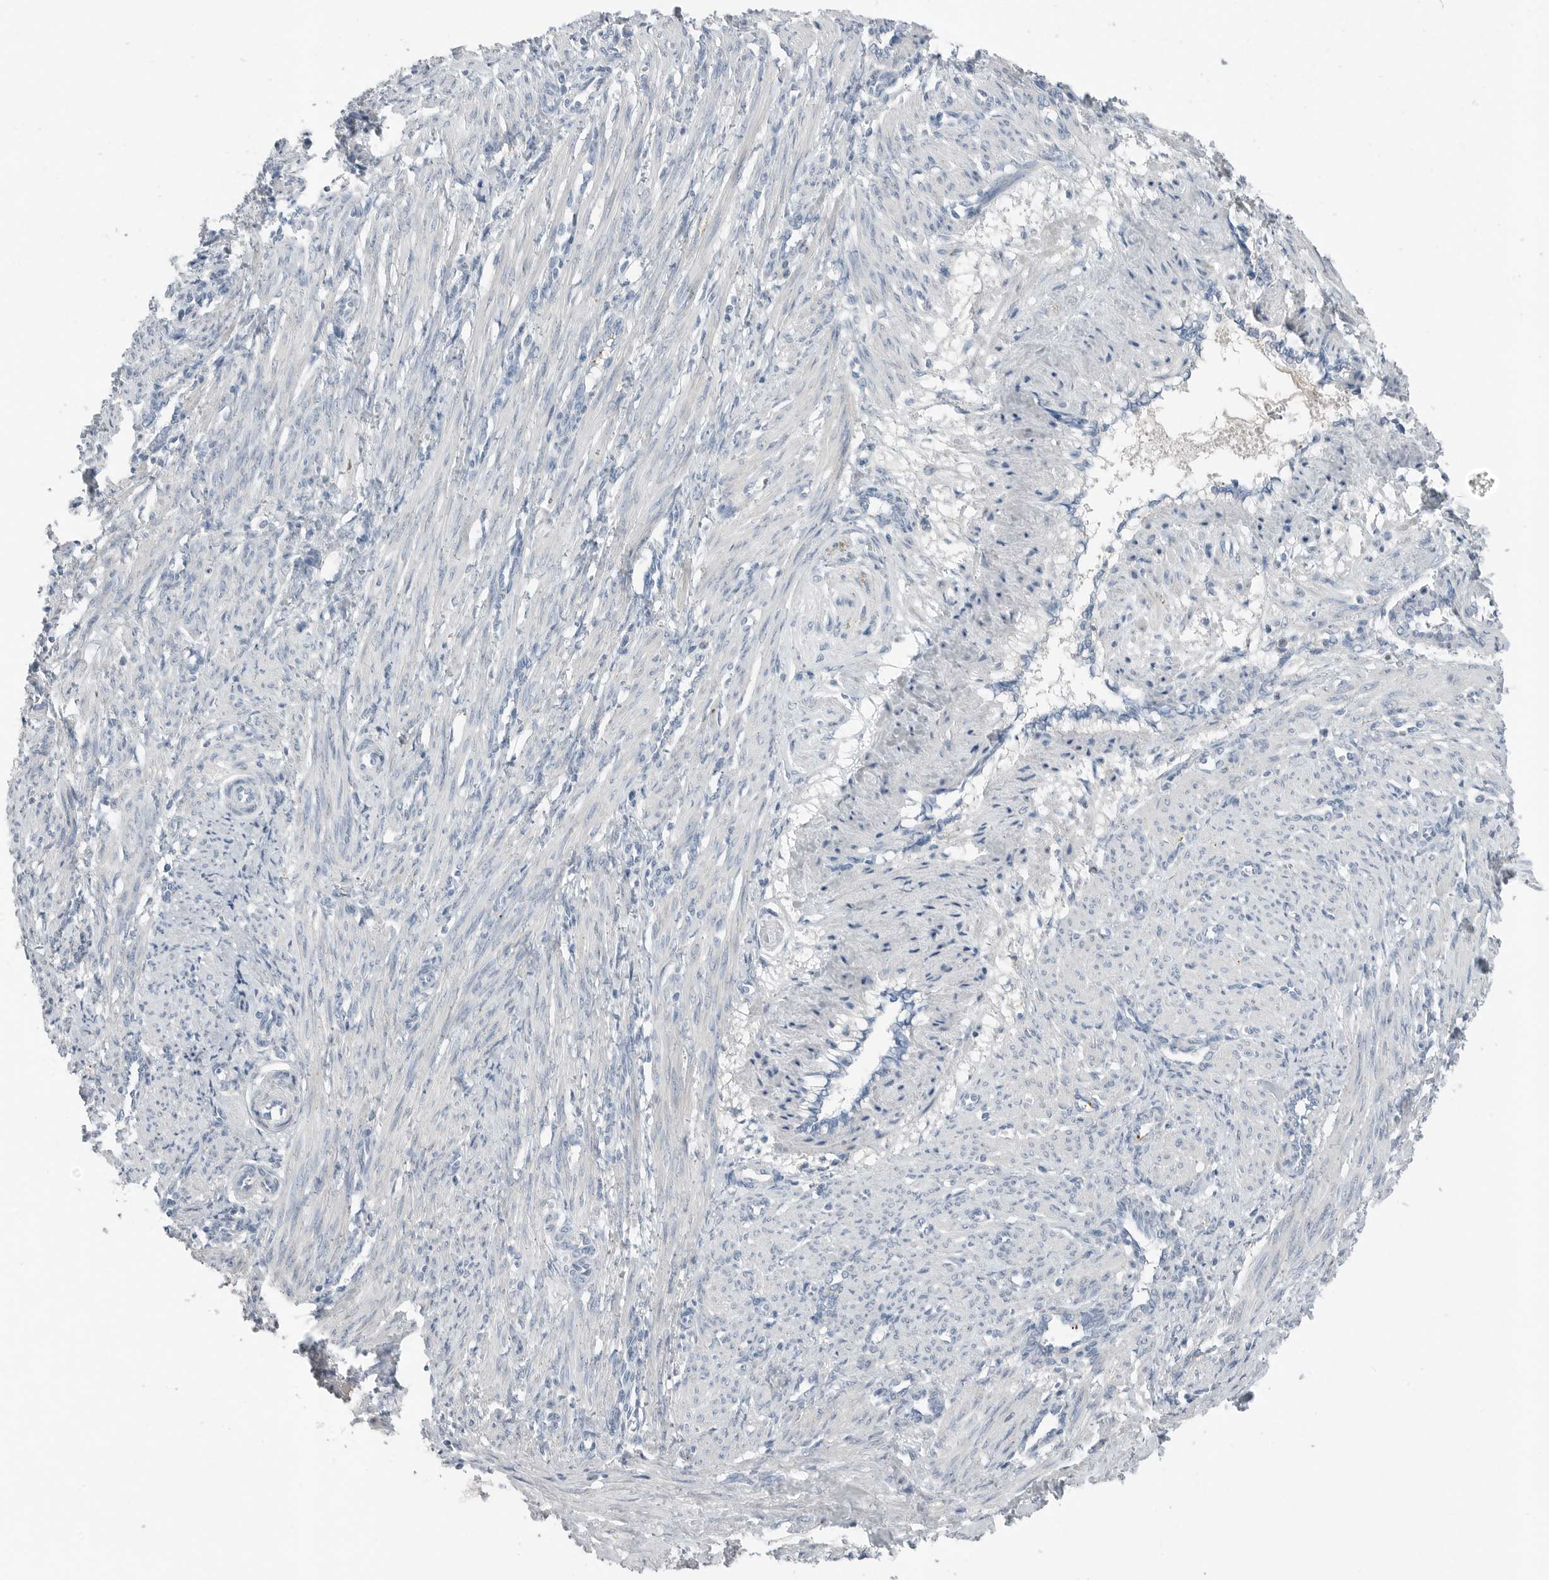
{"staining": {"intensity": "negative", "quantity": "none", "location": "none"}, "tissue": "smooth muscle", "cell_type": "Smooth muscle cells", "image_type": "normal", "snomed": [{"axis": "morphology", "description": "Normal tissue, NOS"}, {"axis": "topography", "description": "Endometrium"}], "caption": "Protein analysis of benign smooth muscle displays no significant expression in smooth muscle cells. The staining is performed using DAB brown chromogen with nuclei counter-stained in using hematoxylin.", "gene": "SERPINB7", "patient": {"sex": "female", "age": 33}}